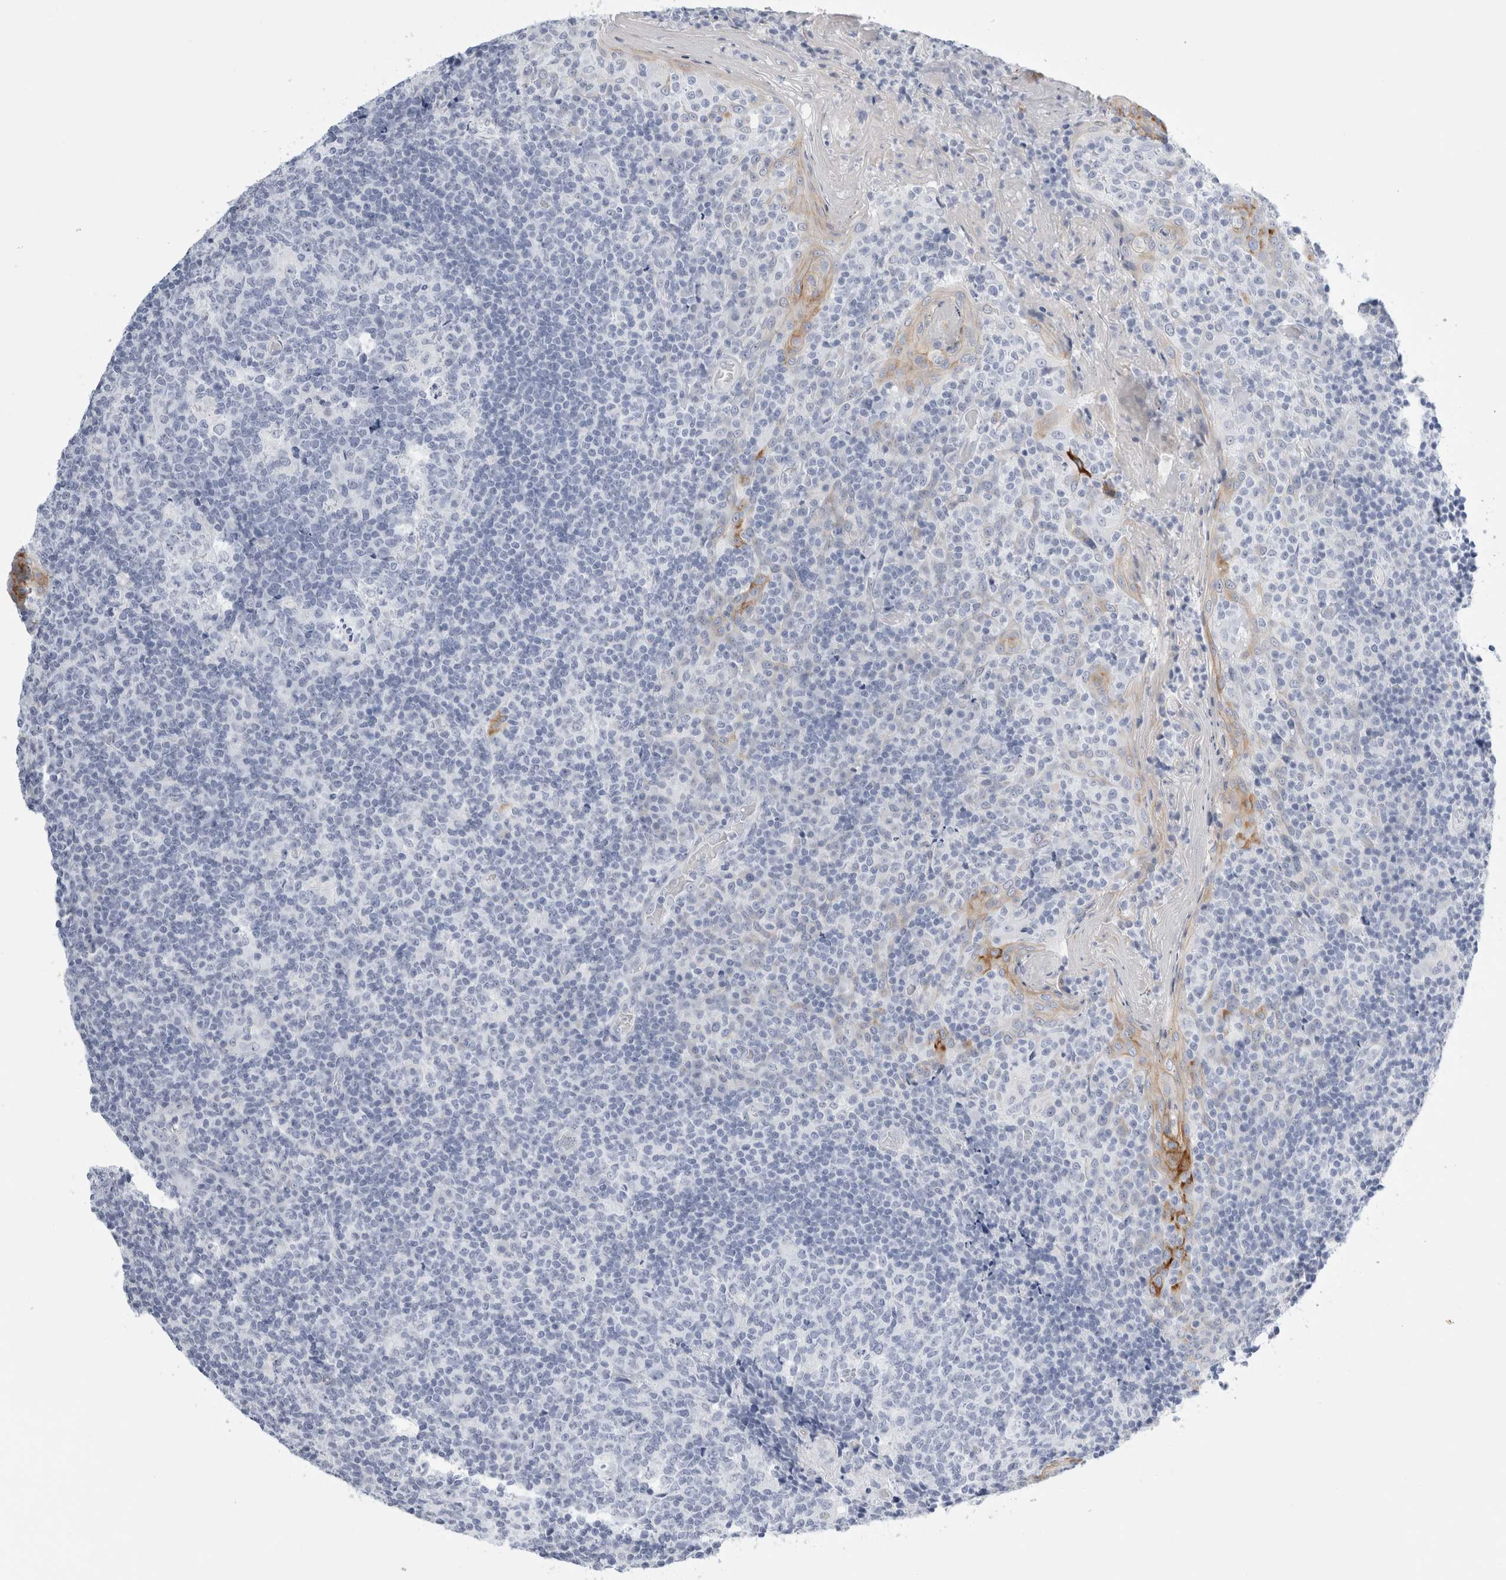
{"staining": {"intensity": "negative", "quantity": "none", "location": "none"}, "tissue": "tonsil", "cell_type": "Germinal center cells", "image_type": "normal", "snomed": [{"axis": "morphology", "description": "Normal tissue, NOS"}, {"axis": "topography", "description": "Tonsil"}], "caption": "Image shows no protein expression in germinal center cells of normal tonsil.", "gene": "MUC15", "patient": {"sex": "female", "age": 19}}